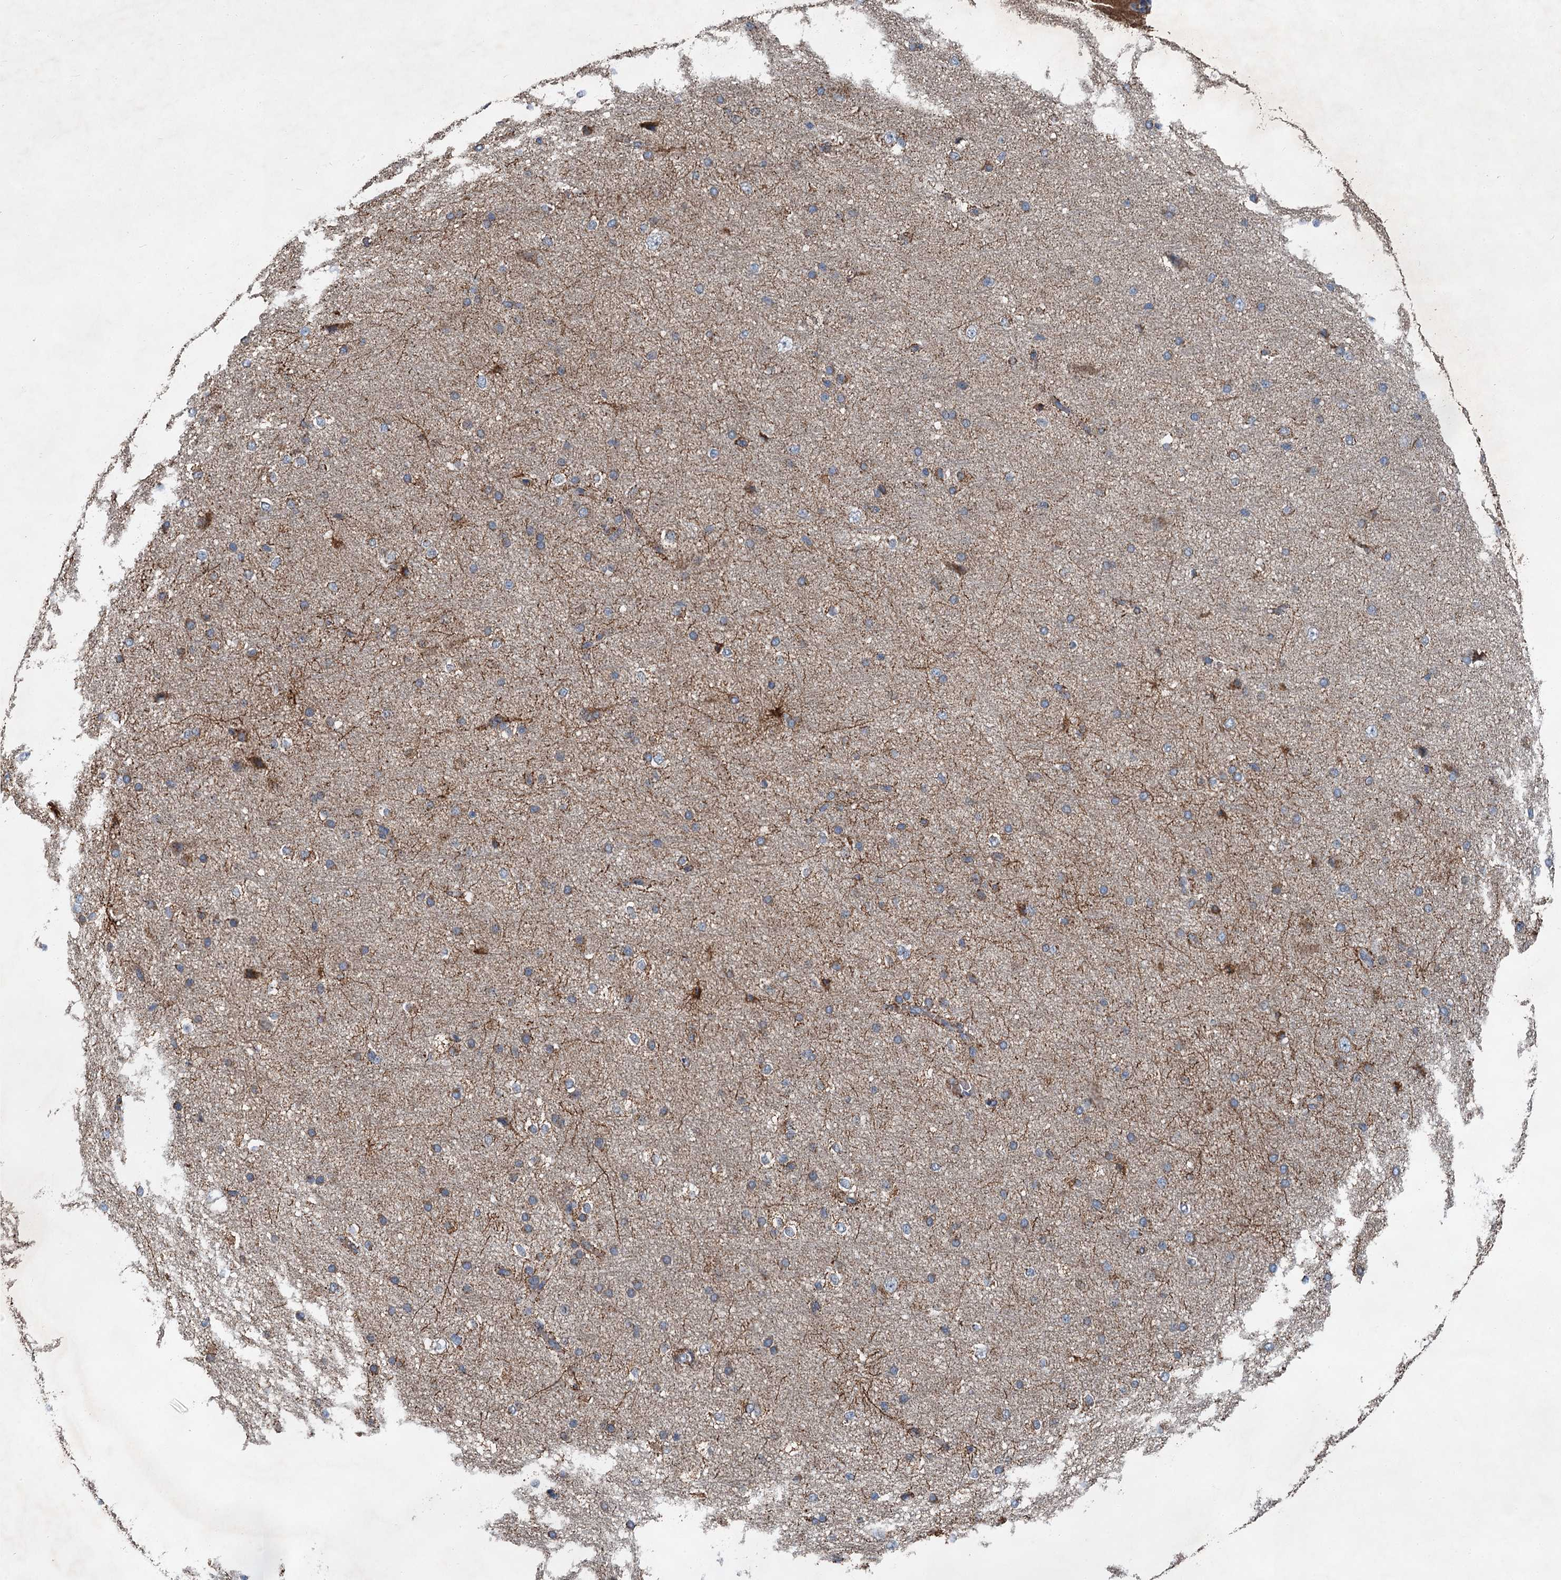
{"staining": {"intensity": "weak", "quantity": "25%-75%", "location": "cytoplasmic/membranous"}, "tissue": "cerebral cortex", "cell_type": "Endothelial cells", "image_type": "normal", "snomed": [{"axis": "morphology", "description": "Normal tissue, NOS"}, {"axis": "morphology", "description": "Developmental malformation"}, {"axis": "topography", "description": "Cerebral cortex"}], "caption": "Endothelial cells display weak cytoplasmic/membranous staining in approximately 25%-75% of cells in normal cerebral cortex. The staining was performed using DAB (3,3'-diaminobenzidine), with brown indicating positive protein expression. Nuclei are stained blue with hematoxylin.", "gene": "HAUS2", "patient": {"sex": "female", "age": 30}}